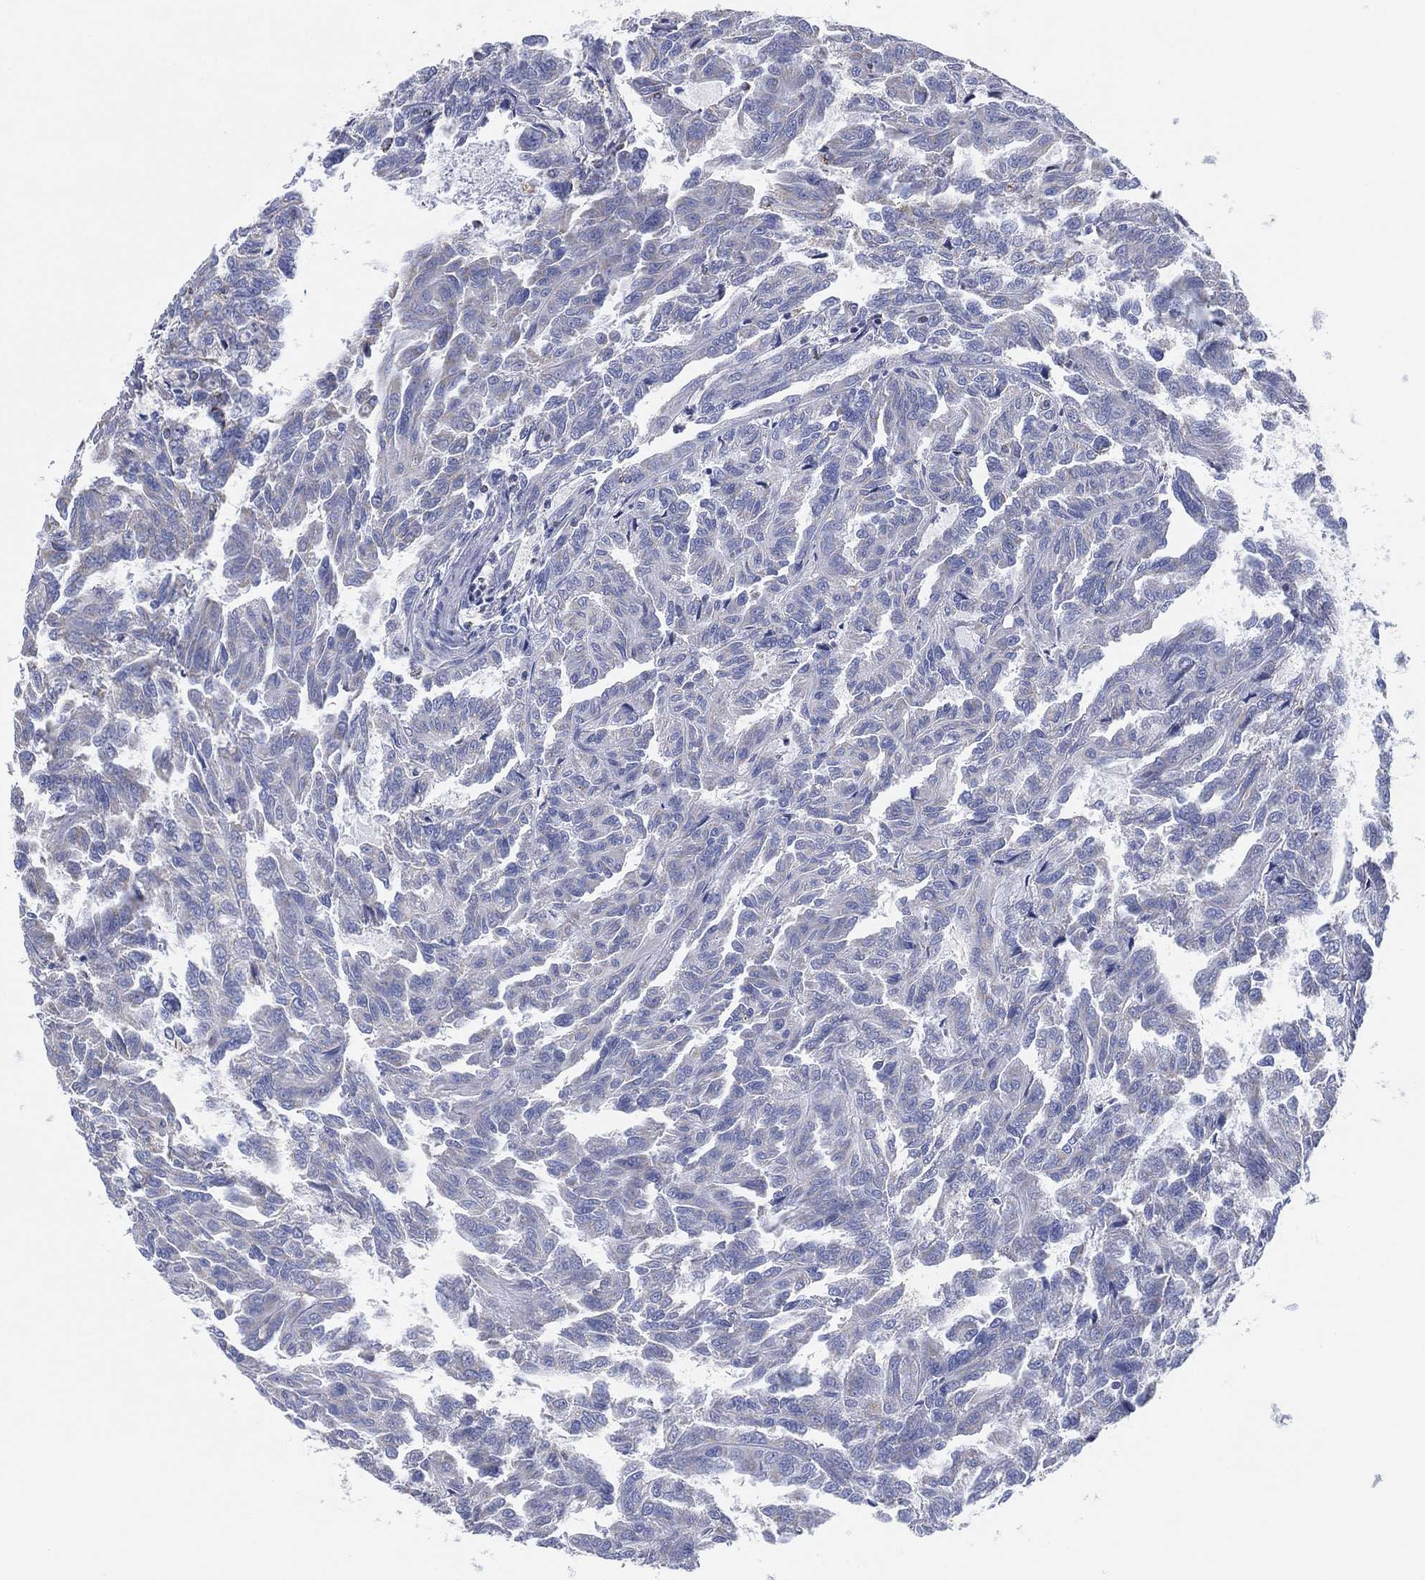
{"staining": {"intensity": "negative", "quantity": "none", "location": "none"}, "tissue": "renal cancer", "cell_type": "Tumor cells", "image_type": "cancer", "snomed": [{"axis": "morphology", "description": "Adenocarcinoma, NOS"}, {"axis": "topography", "description": "Kidney"}], "caption": "High power microscopy image of an immunohistochemistry (IHC) histopathology image of renal adenocarcinoma, revealing no significant positivity in tumor cells.", "gene": "CFTR", "patient": {"sex": "male", "age": 79}}